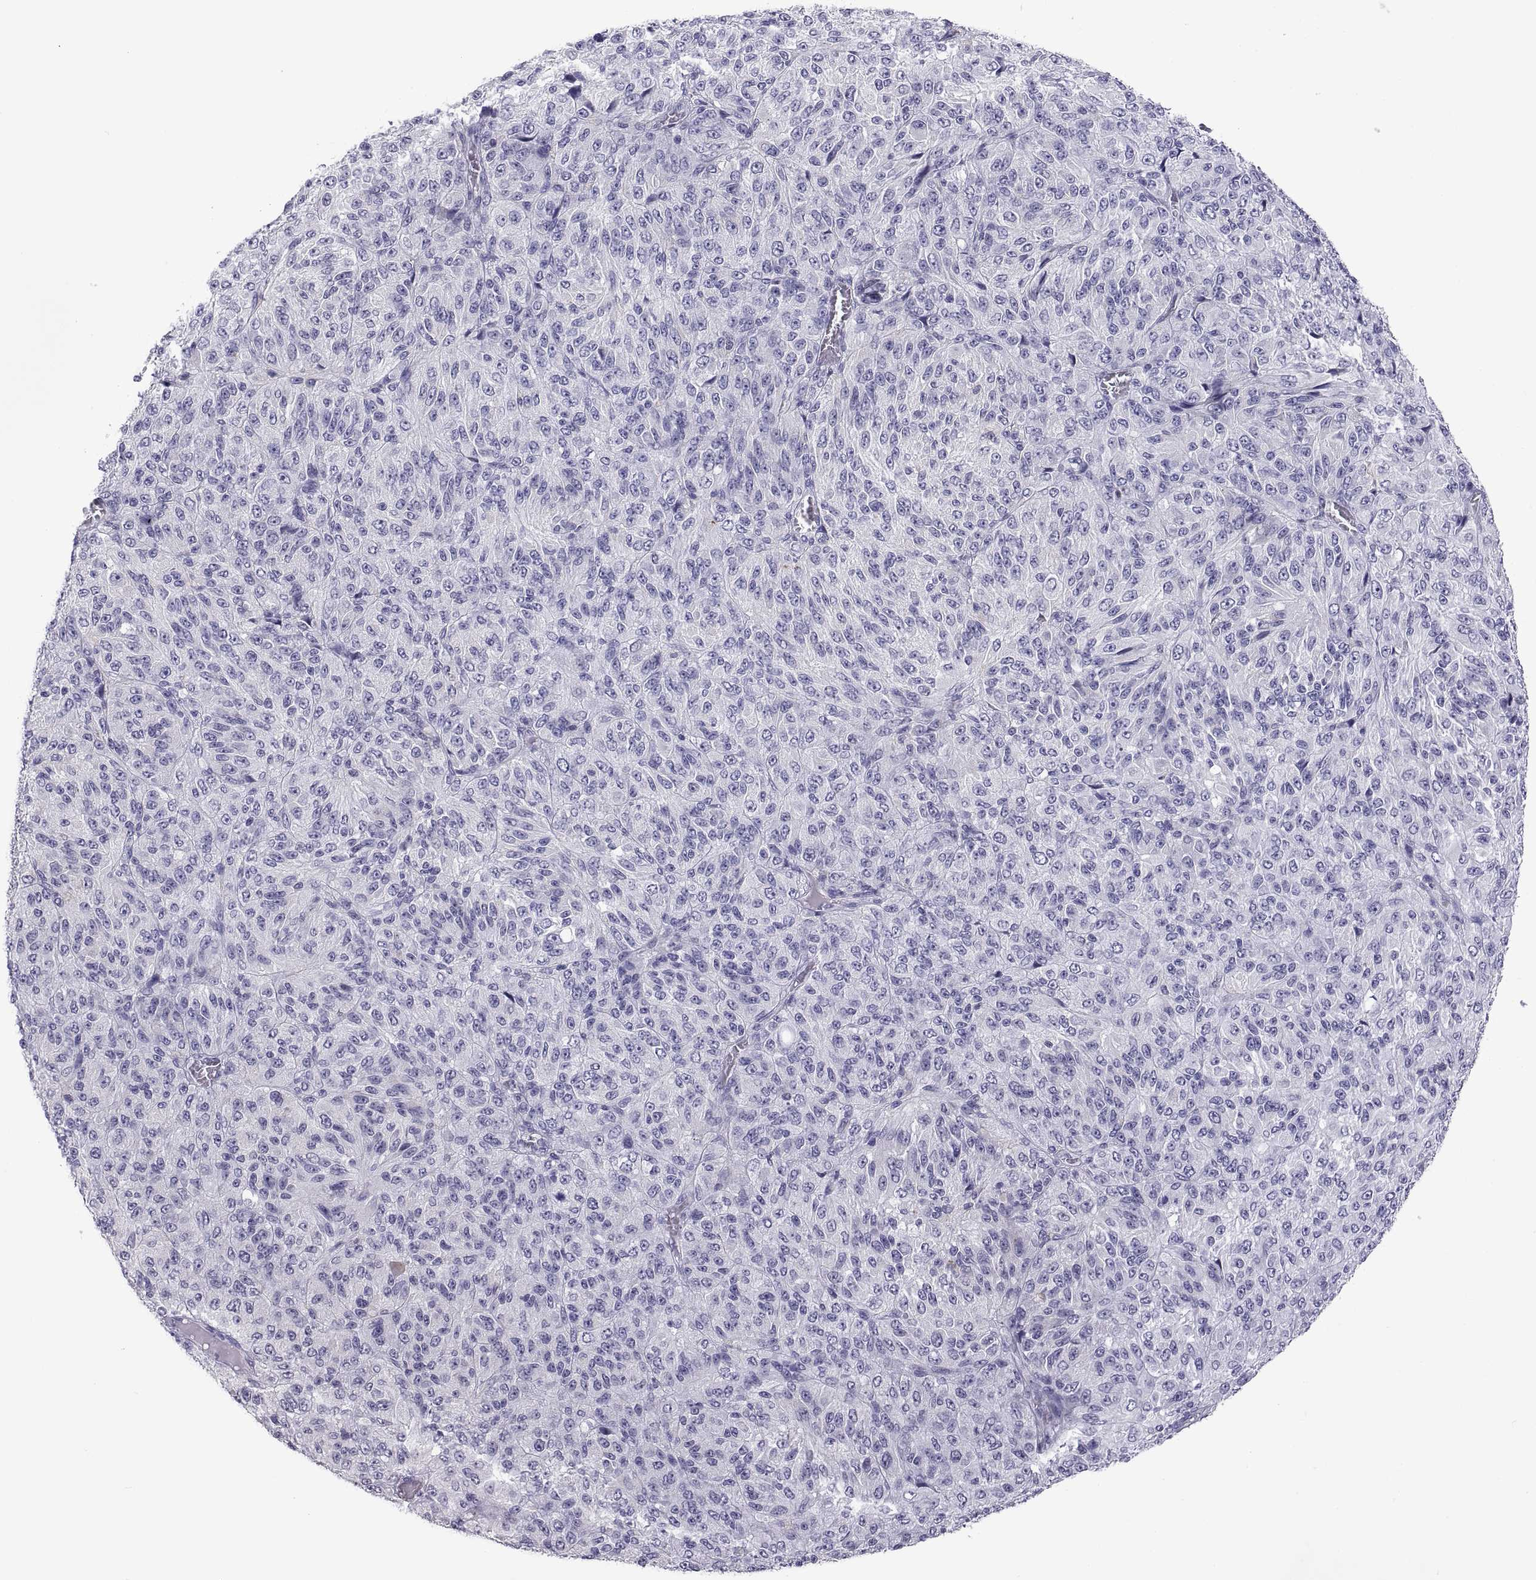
{"staining": {"intensity": "negative", "quantity": "none", "location": "none"}, "tissue": "melanoma", "cell_type": "Tumor cells", "image_type": "cancer", "snomed": [{"axis": "morphology", "description": "Malignant melanoma, Metastatic site"}, {"axis": "topography", "description": "Brain"}], "caption": "High magnification brightfield microscopy of malignant melanoma (metastatic site) stained with DAB (3,3'-diaminobenzidine) (brown) and counterstained with hematoxylin (blue): tumor cells show no significant expression. Brightfield microscopy of immunohistochemistry stained with DAB (brown) and hematoxylin (blue), captured at high magnification.", "gene": "RGS19", "patient": {"sex": "female", "age": 56}}